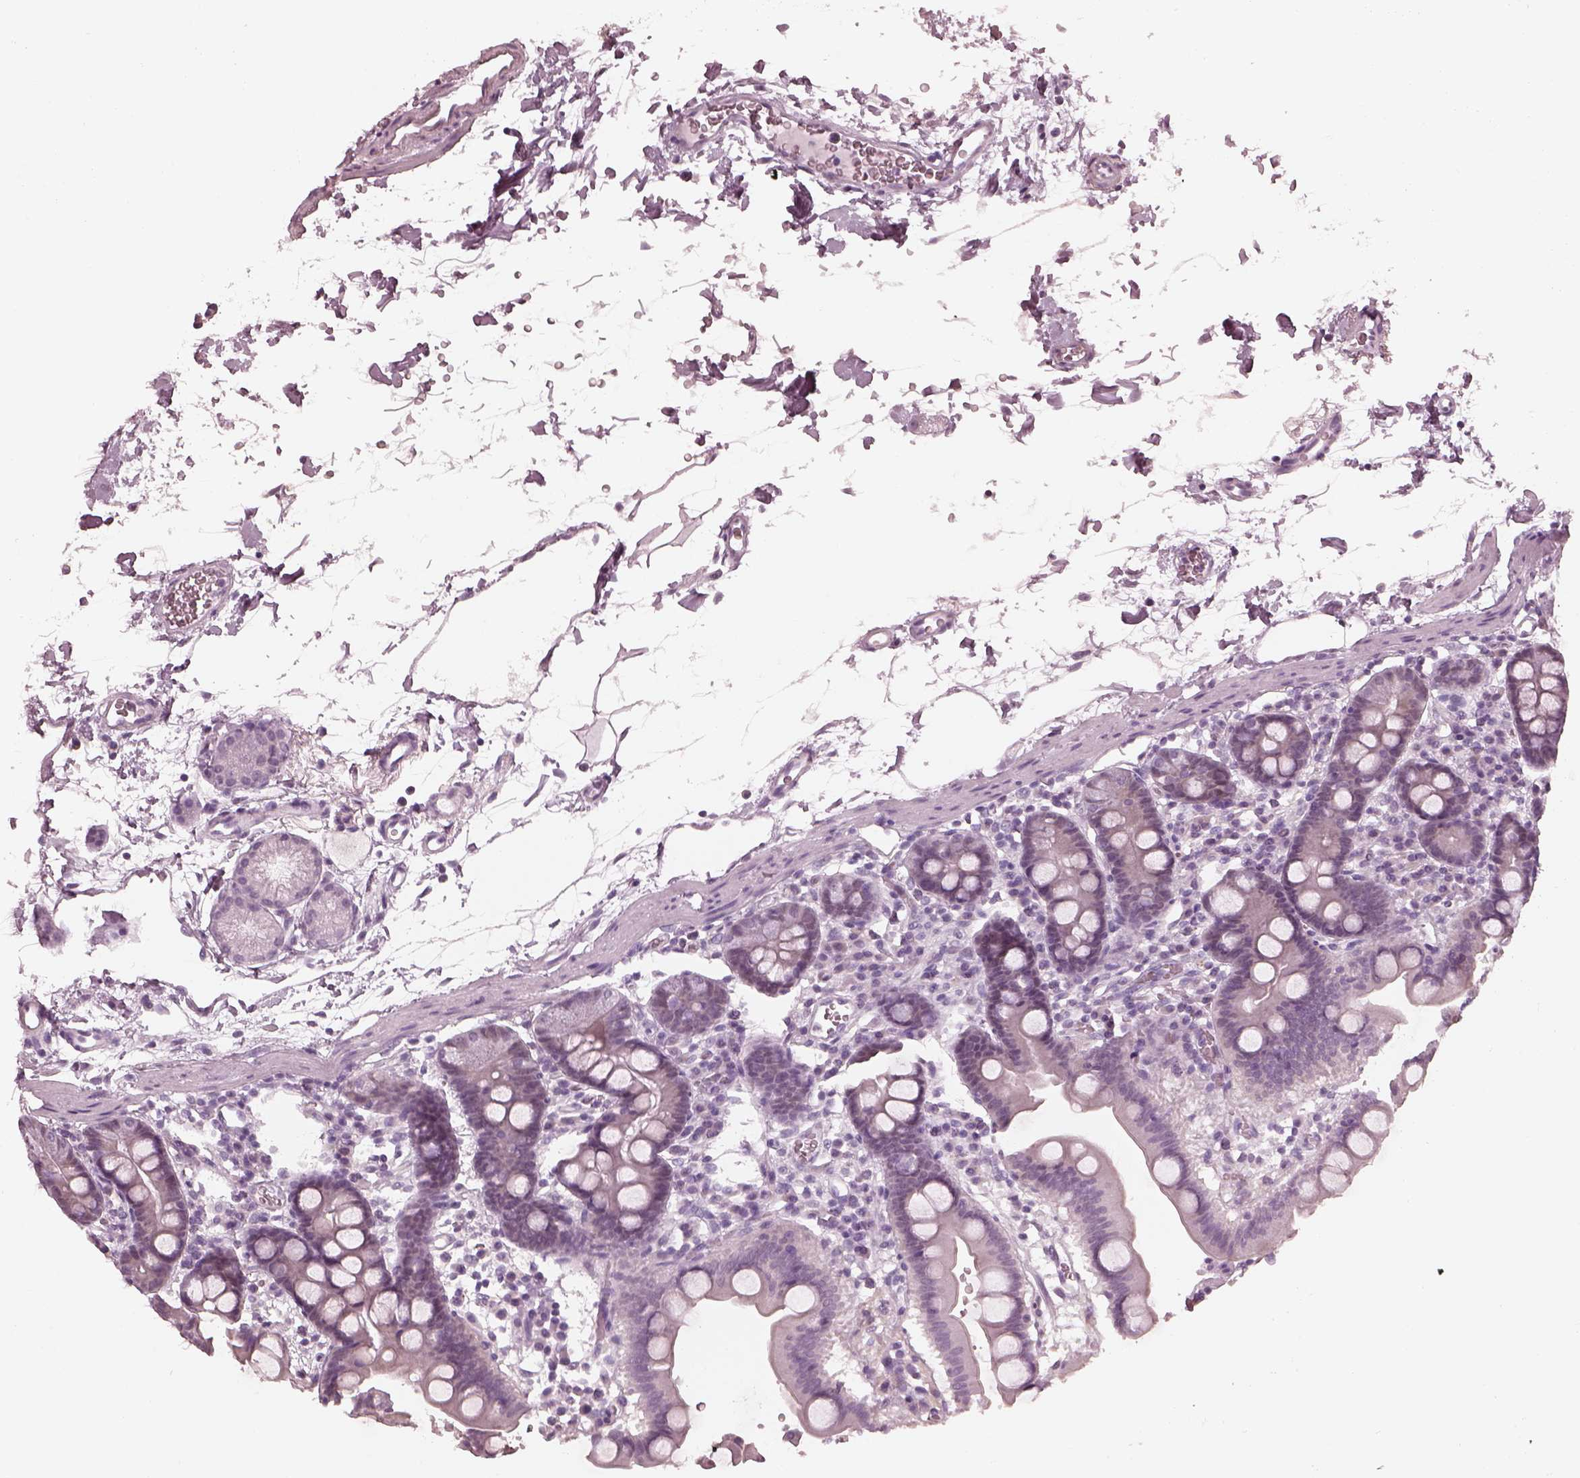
{"staining": {"intensity": "negative", "quantity": "none", "location": "none"}, "tissue": "duodenum", "cell_type": "Glandular cells", "image_type": "normal", "snomed": [{"axis": "morphology", "description": "Normal tissue, NOS"}, {"axis": "topography", "description": "Duodenum"}], "caption": "Glandular cells show no significant positivity in normal duodenum. (DAB IHC, high magnification).", "gene": "C2orf81", "patient": {"sex": "male", "age": 59}}